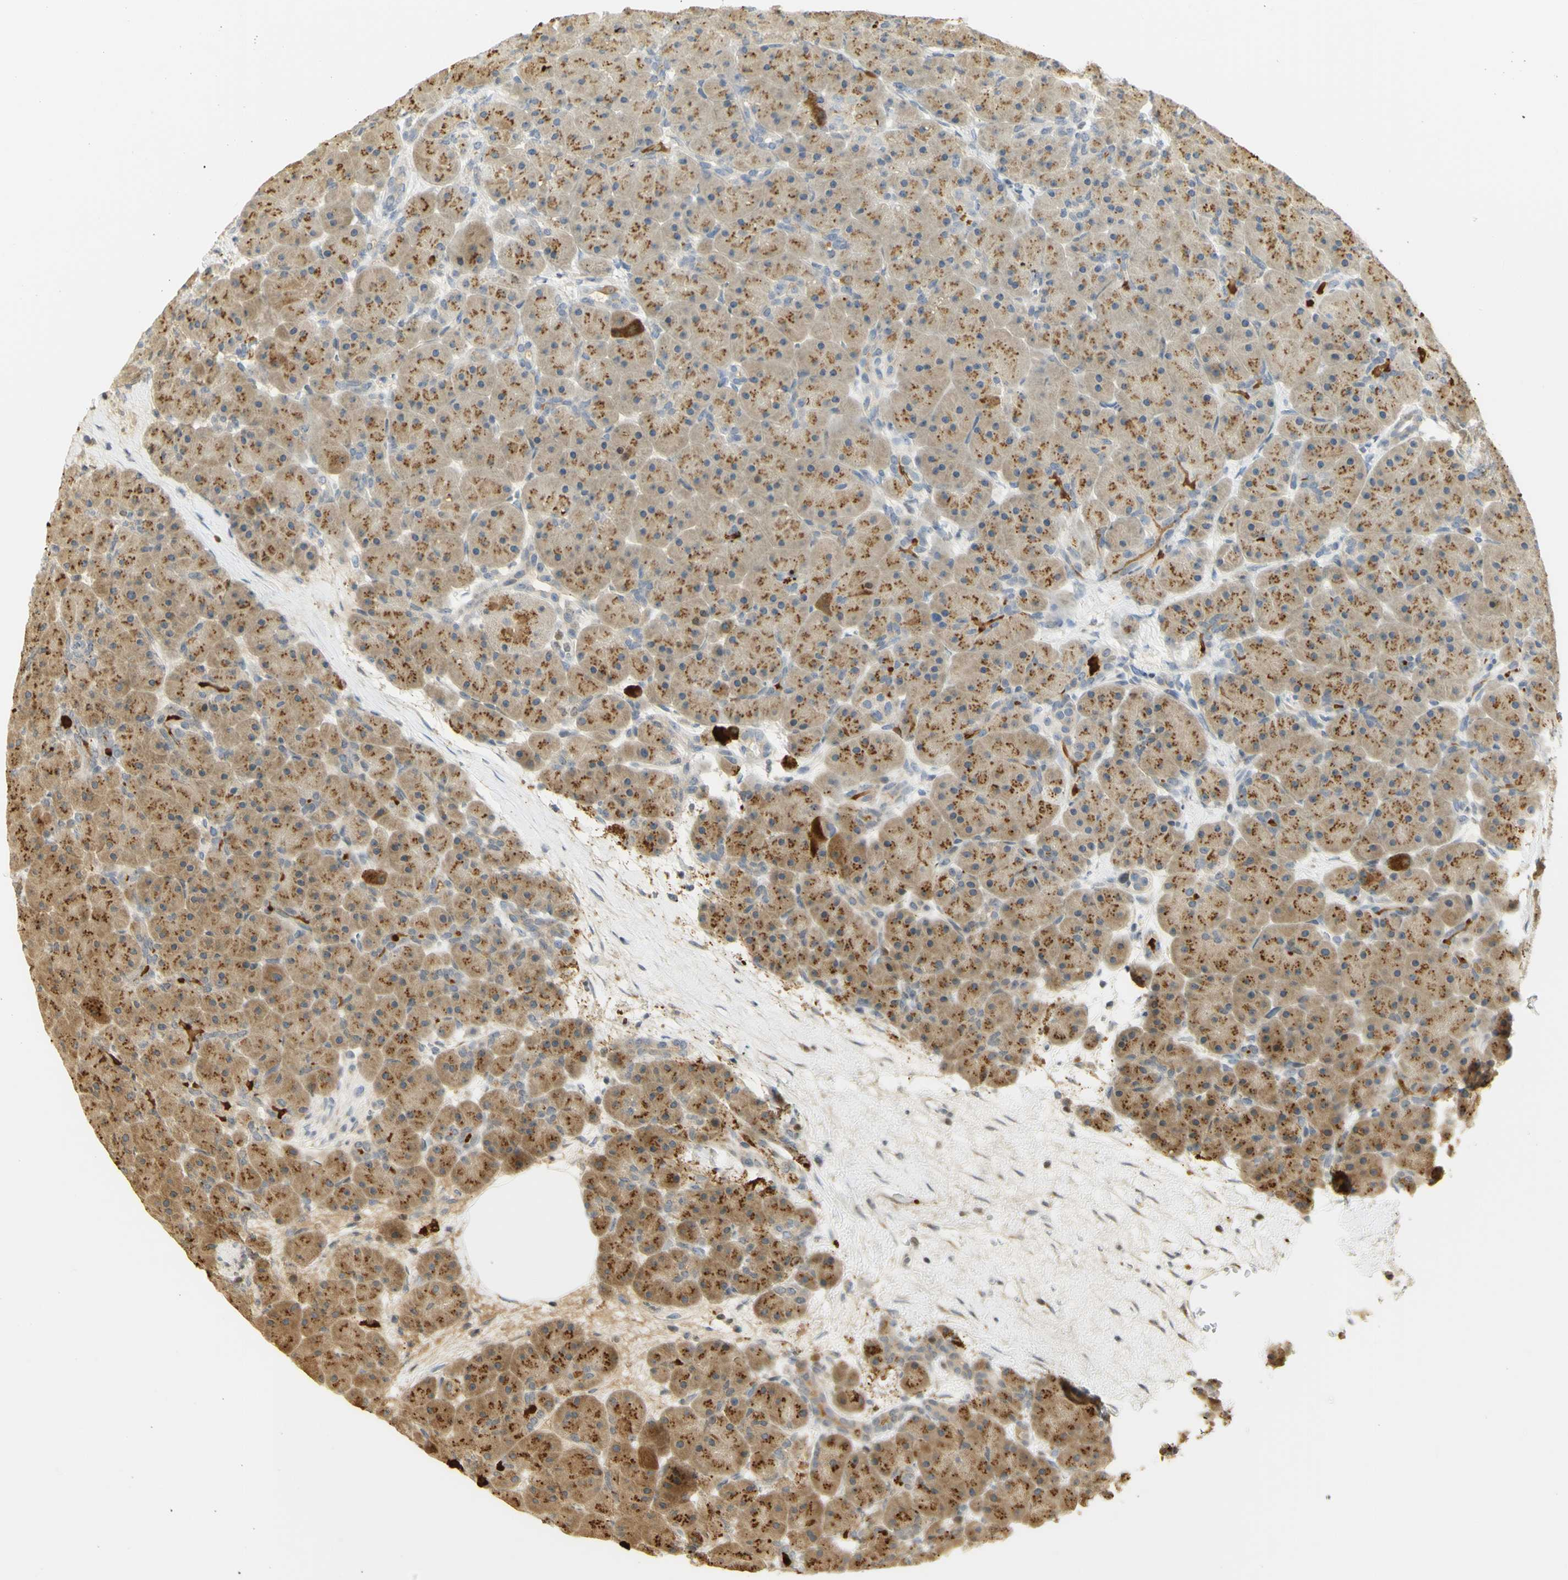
{"staining": {"intensity": "strong", "quantity": ">75%", "location": "cytoplasmic/membranous"}, "tissue": "pancreas", "cell_type": "Exocrine glandular cells", "image_type": "normal", "snomed": [{"axis": "morphology", "description": "Normal tissue, NOS"}, {"axis": "topography", "description": "Pancreas"}], "caption": "A high-resolution image shows immunohistochemistry staining of normal pancreas, which displays strong cytoplasmic/membranous expression in approximately >75% of exocrine glandular cells. Using DAB (brown) and hematoxylin (blue) stains, captured at high magnification using brightfield microscopy.", "gene": "KIF11", "patient": {"sex": "male", "age": 66}}